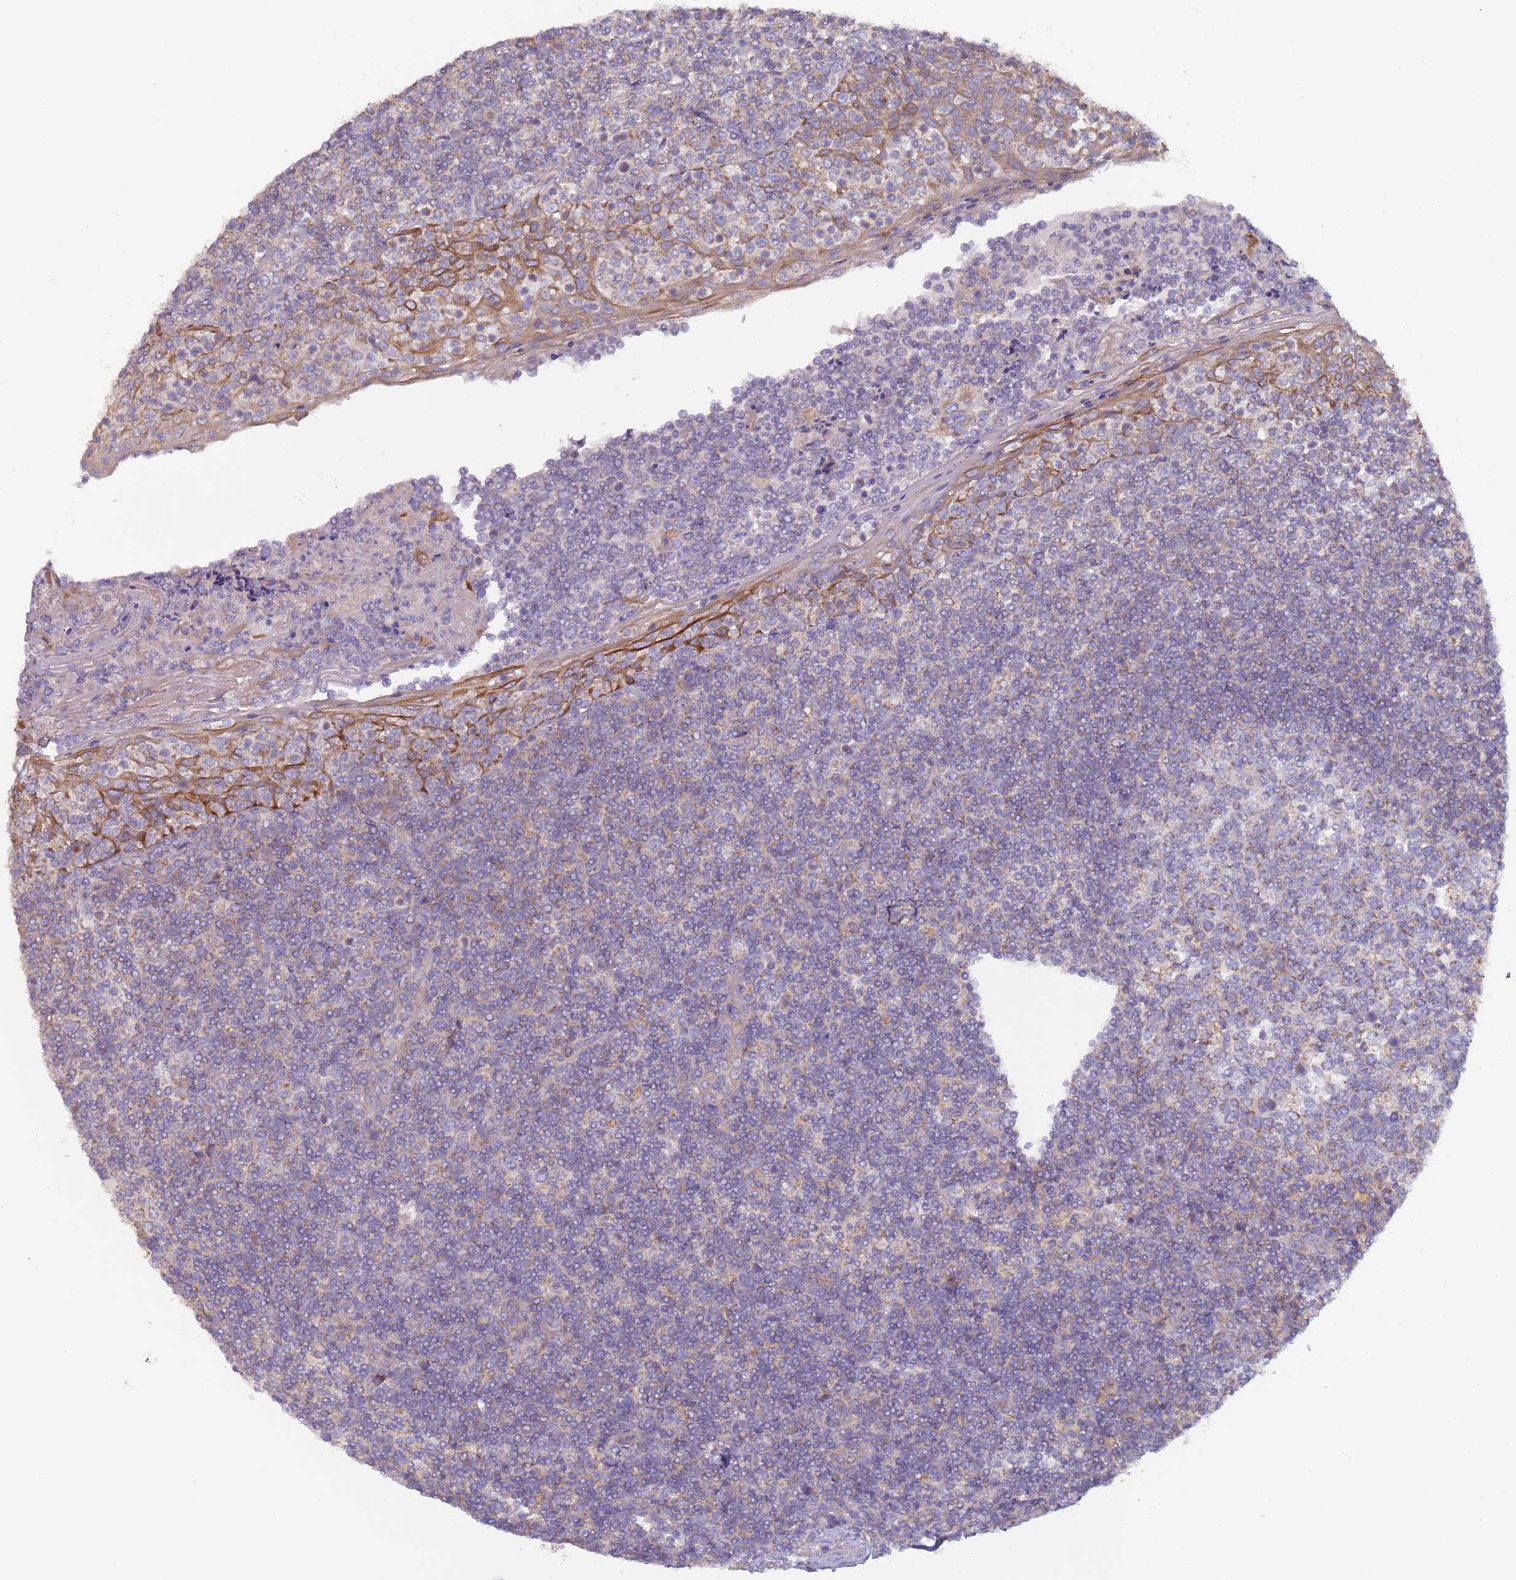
{"staining": {"intensity": "weak", "quantity": "<25%", "location": "cytoplasmic/membranous"}, "tissue": "tonsil", "cell_type": "Germinal center cells", "image_type": "normal", "snomed": [{"axis": "morphology", "description": "Normal tissue, NOS"}, {"axis": "topography", "description": "Tonsil"}], "caption": "Protein analysis of benign tonsil reveals no significant staining in germinal center cells. Brightfield microscopy of immunohistochemistry (IHC) stained with DAB (brown) and hematoxylin (blue), captured at high magnification.", "gene": "UQCRQ", "patient": {"sex": "female", "age": 19}}